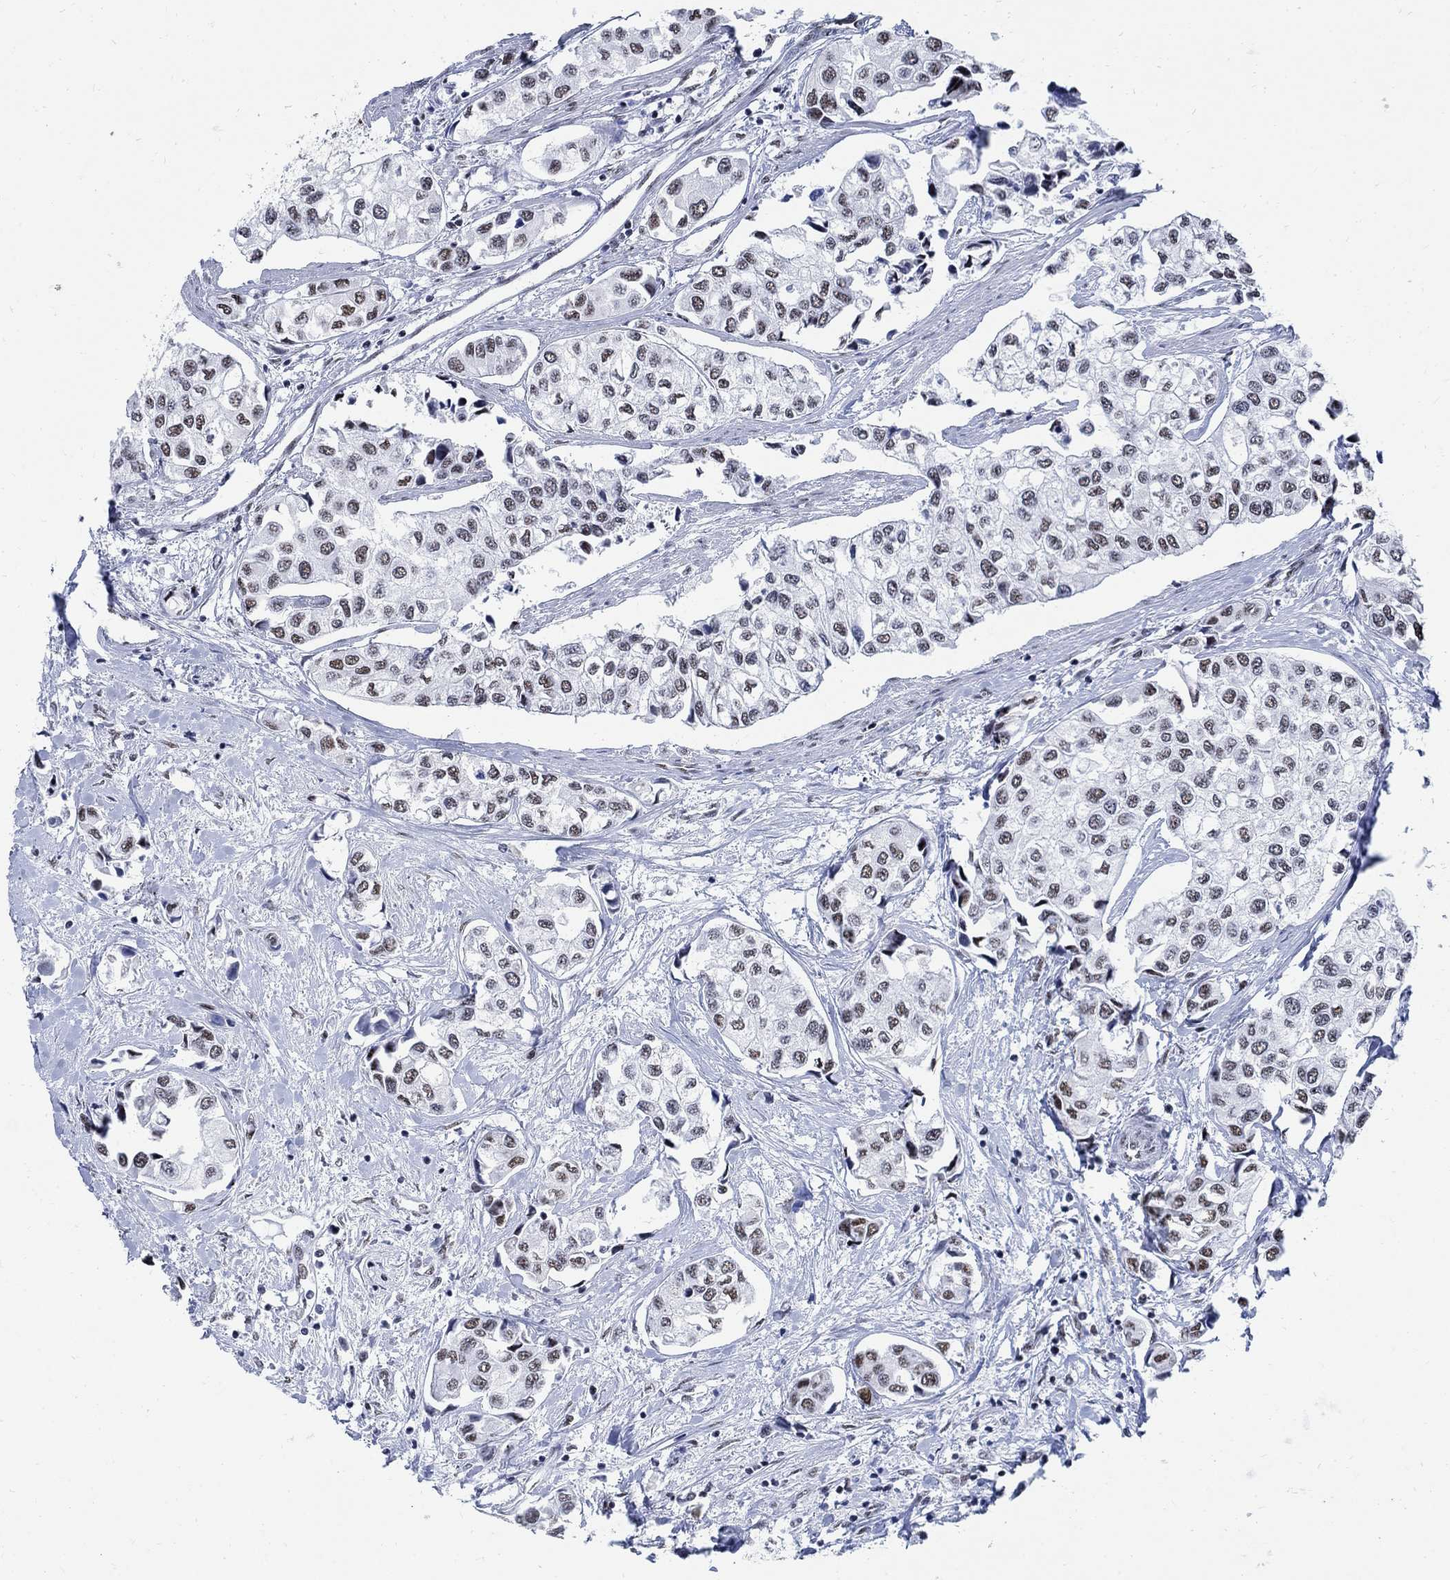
{"staining": {"intensity": "weak", "quantity": "25%-75%", "location": "nuclear"}, "tissue": "urothelial cancer", "cell_type": "Tumor cells", "image_type": "cancer", "snomed": [{"axis": "morphology", "description": "Urothelial carcinoma, High grade"}, {"axis": "topography", "description": "Urinary bladder"}], "caption": "High-grade urothelial carcinoma stained with a protein marker displays weak staining in tumor cells.", "gene": "DLK1", "patient": {"sex": "male", "age": 73}}